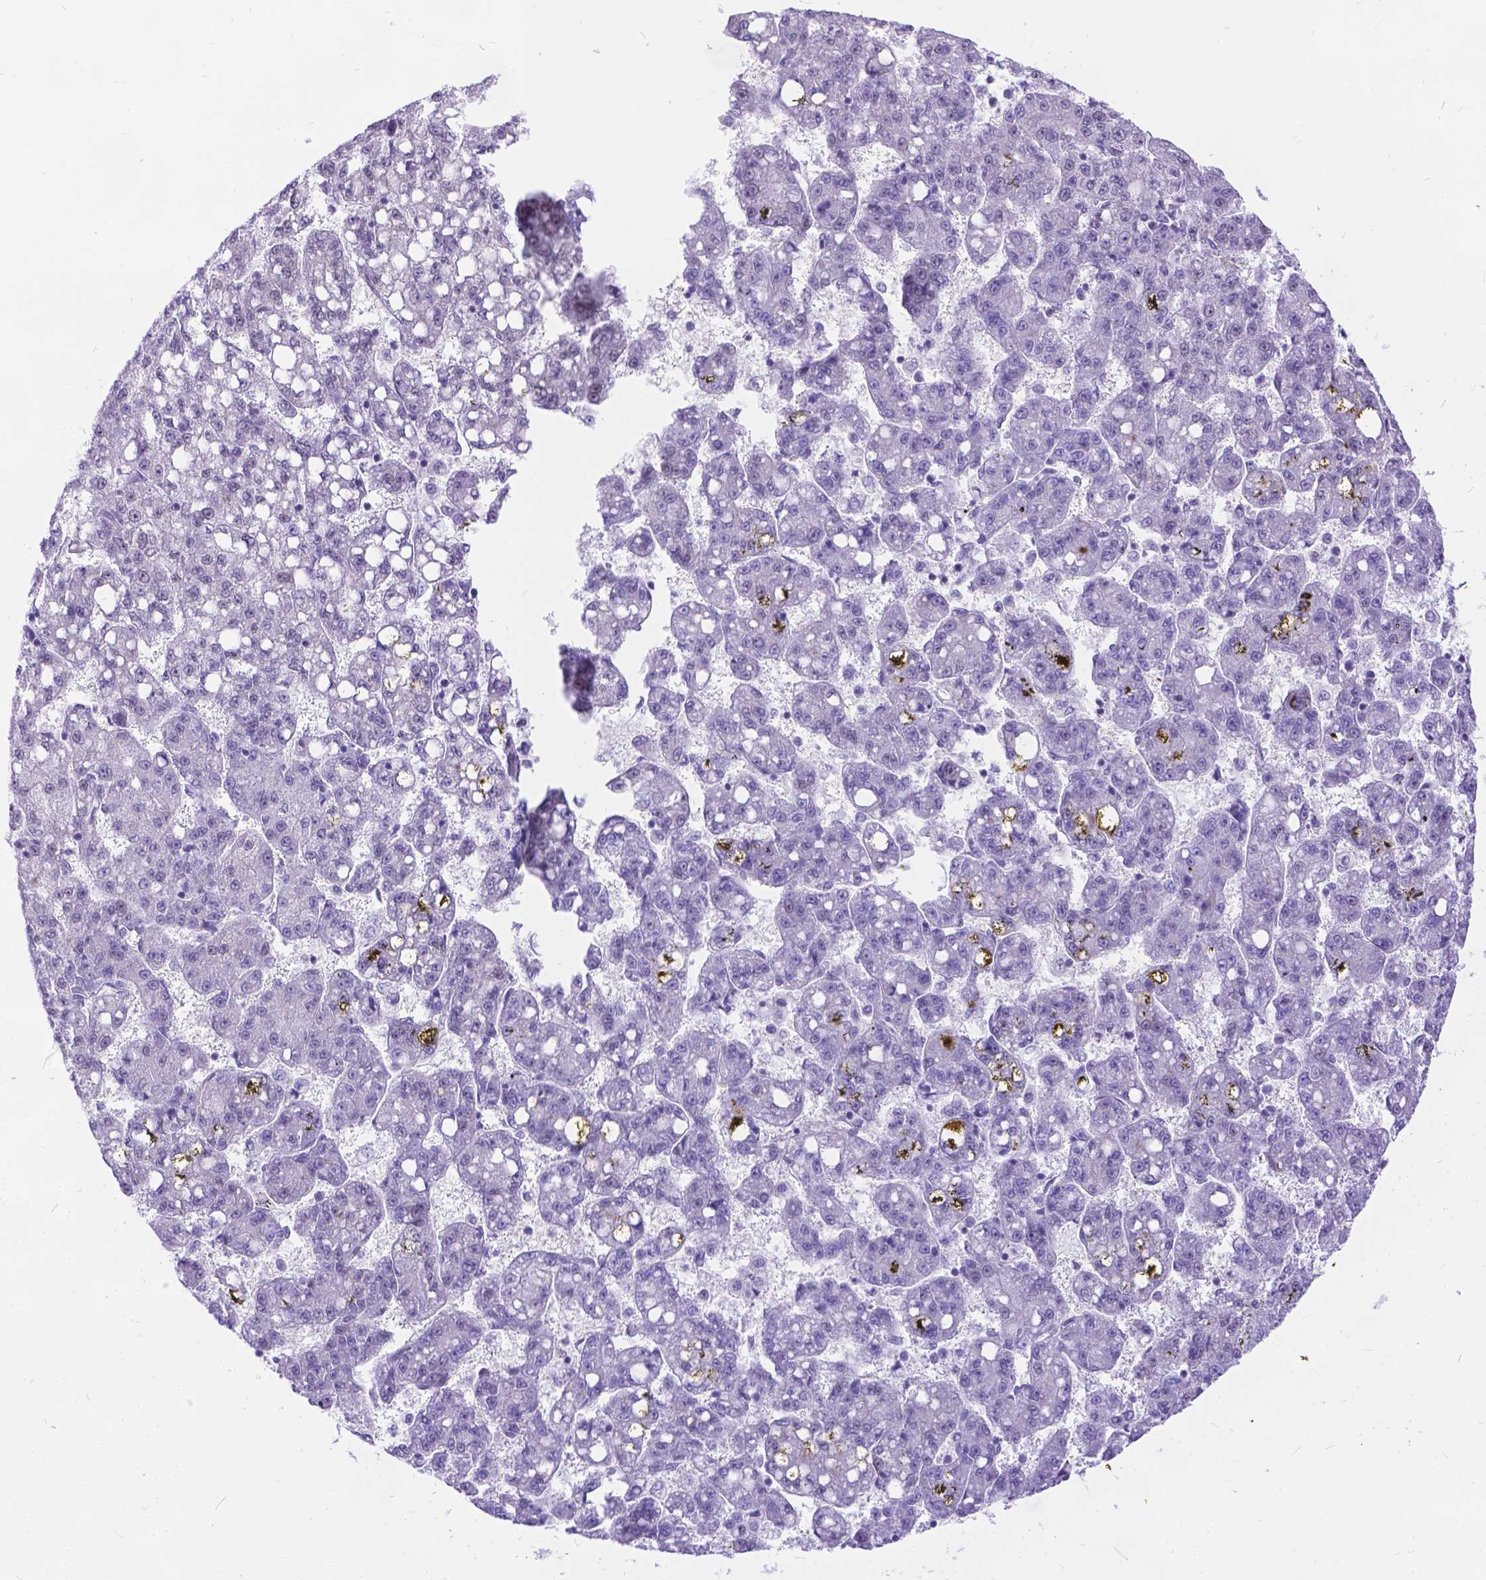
{"staining": {"intensity": "negative", "quantity": "none", "location": "none"}, "tissue": "liver cancer", "cell_type": "Tumor cells", "image_type": "cancer", "snomed": [{"axis": "morphology", "description": "Carcinoma, Hepatocellular, NOS"}, {"axis": "topography", "description": "Liver"}], "caption": "DAB (3,3'-diaminobenzidine) immunohistochemical staining of human liver cancer demonstrates no significant expression in tumor cells.", "gene": "FAM124B", "patient": {"sex": "female", "age": 65}}